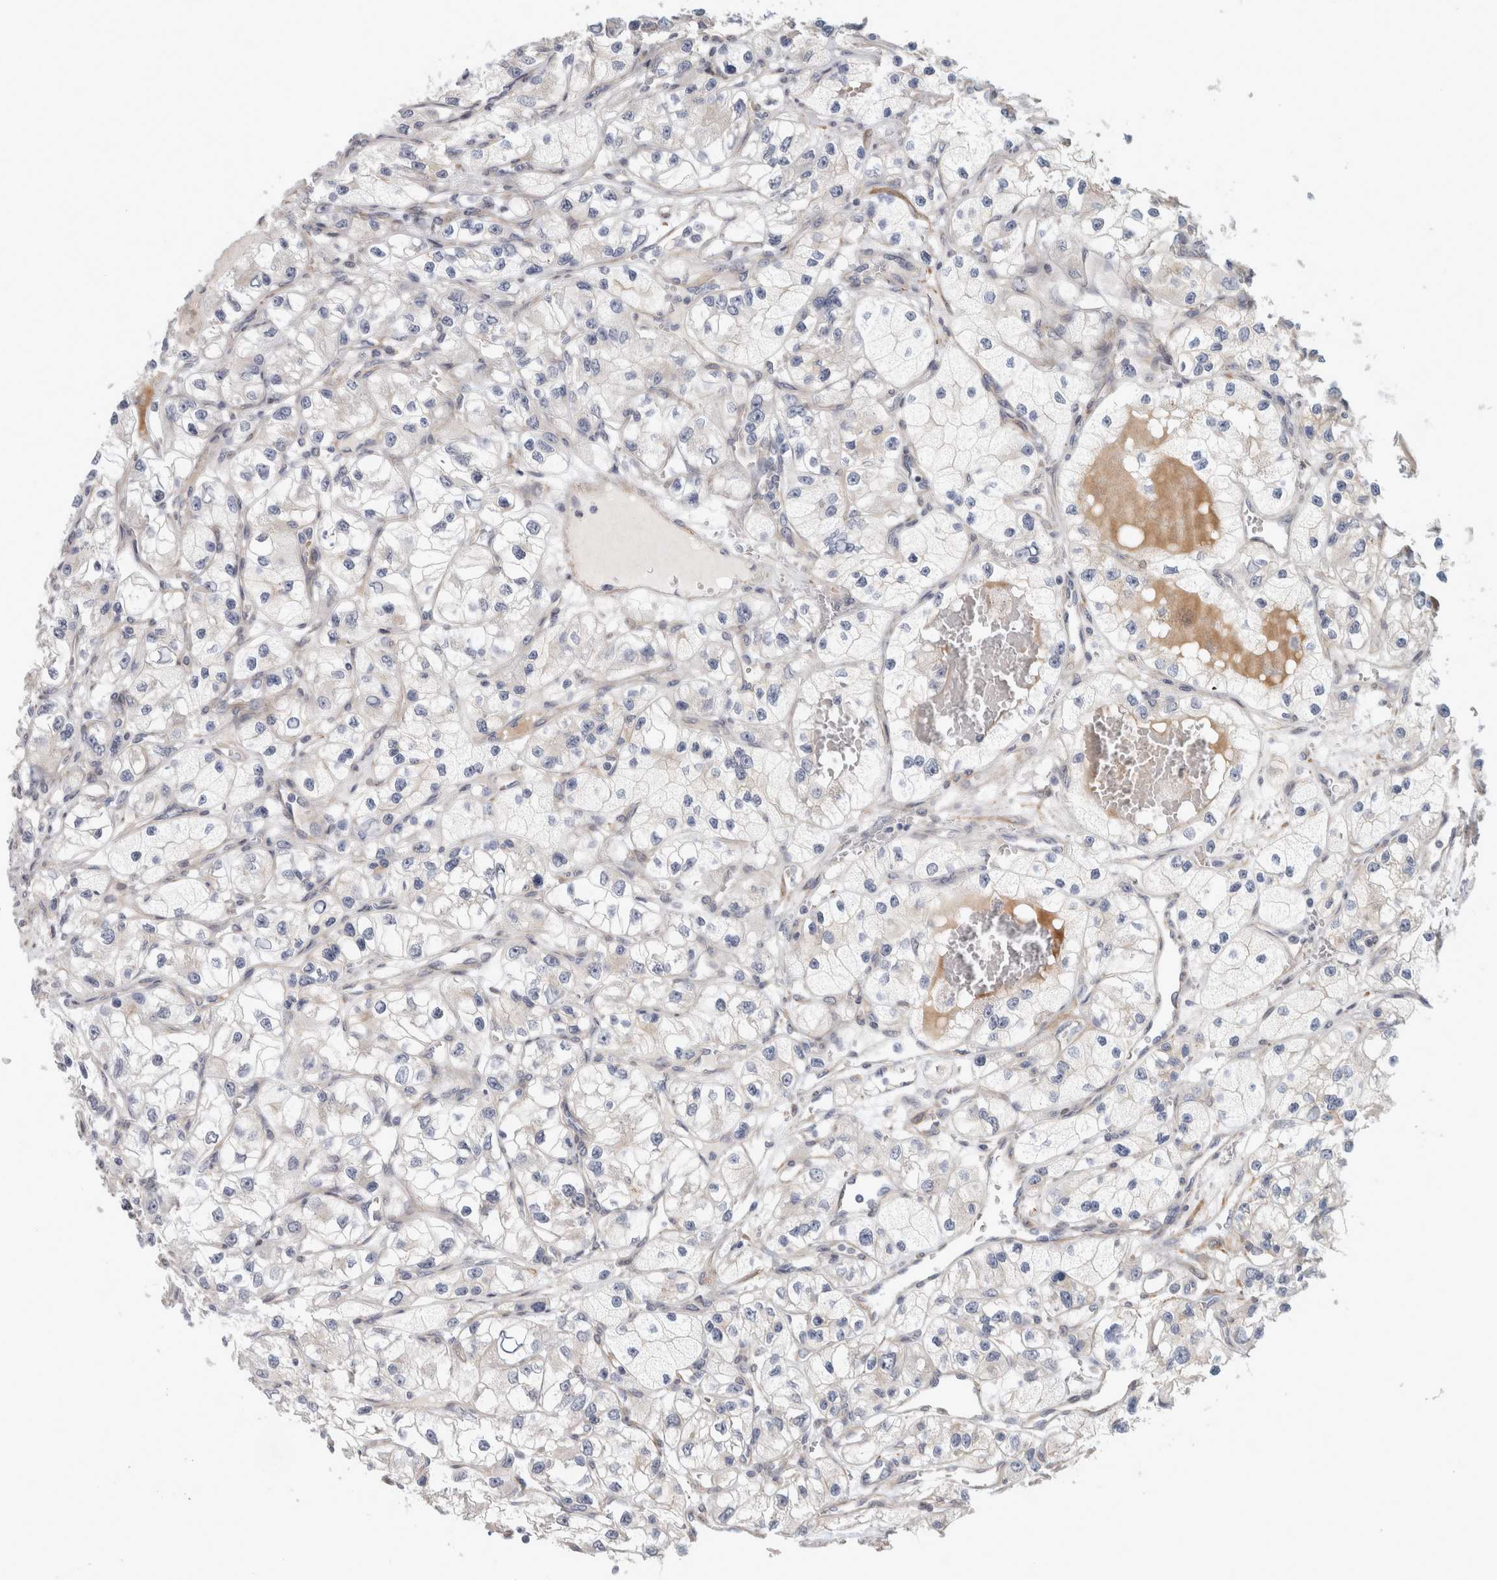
{"staining": {"intensity": "negative", "quantity": "none", "location": "none"}, "tissue": "renal cancer", "cell_type": "Tumor cells", "image_type": "cancer", "snomed": [{"axis": "morphology", "description": "Adenocarcinoma, NOS"}, {"axis": "topography", "description": "Kidney"}], "caption": "This is an immunohistochemistry histopathology image of human adenocarcinoma (renal). There is no expression in tumor cells.", "gene": "ZNF804B", "patient": {"sex": "female", "age": 57}}